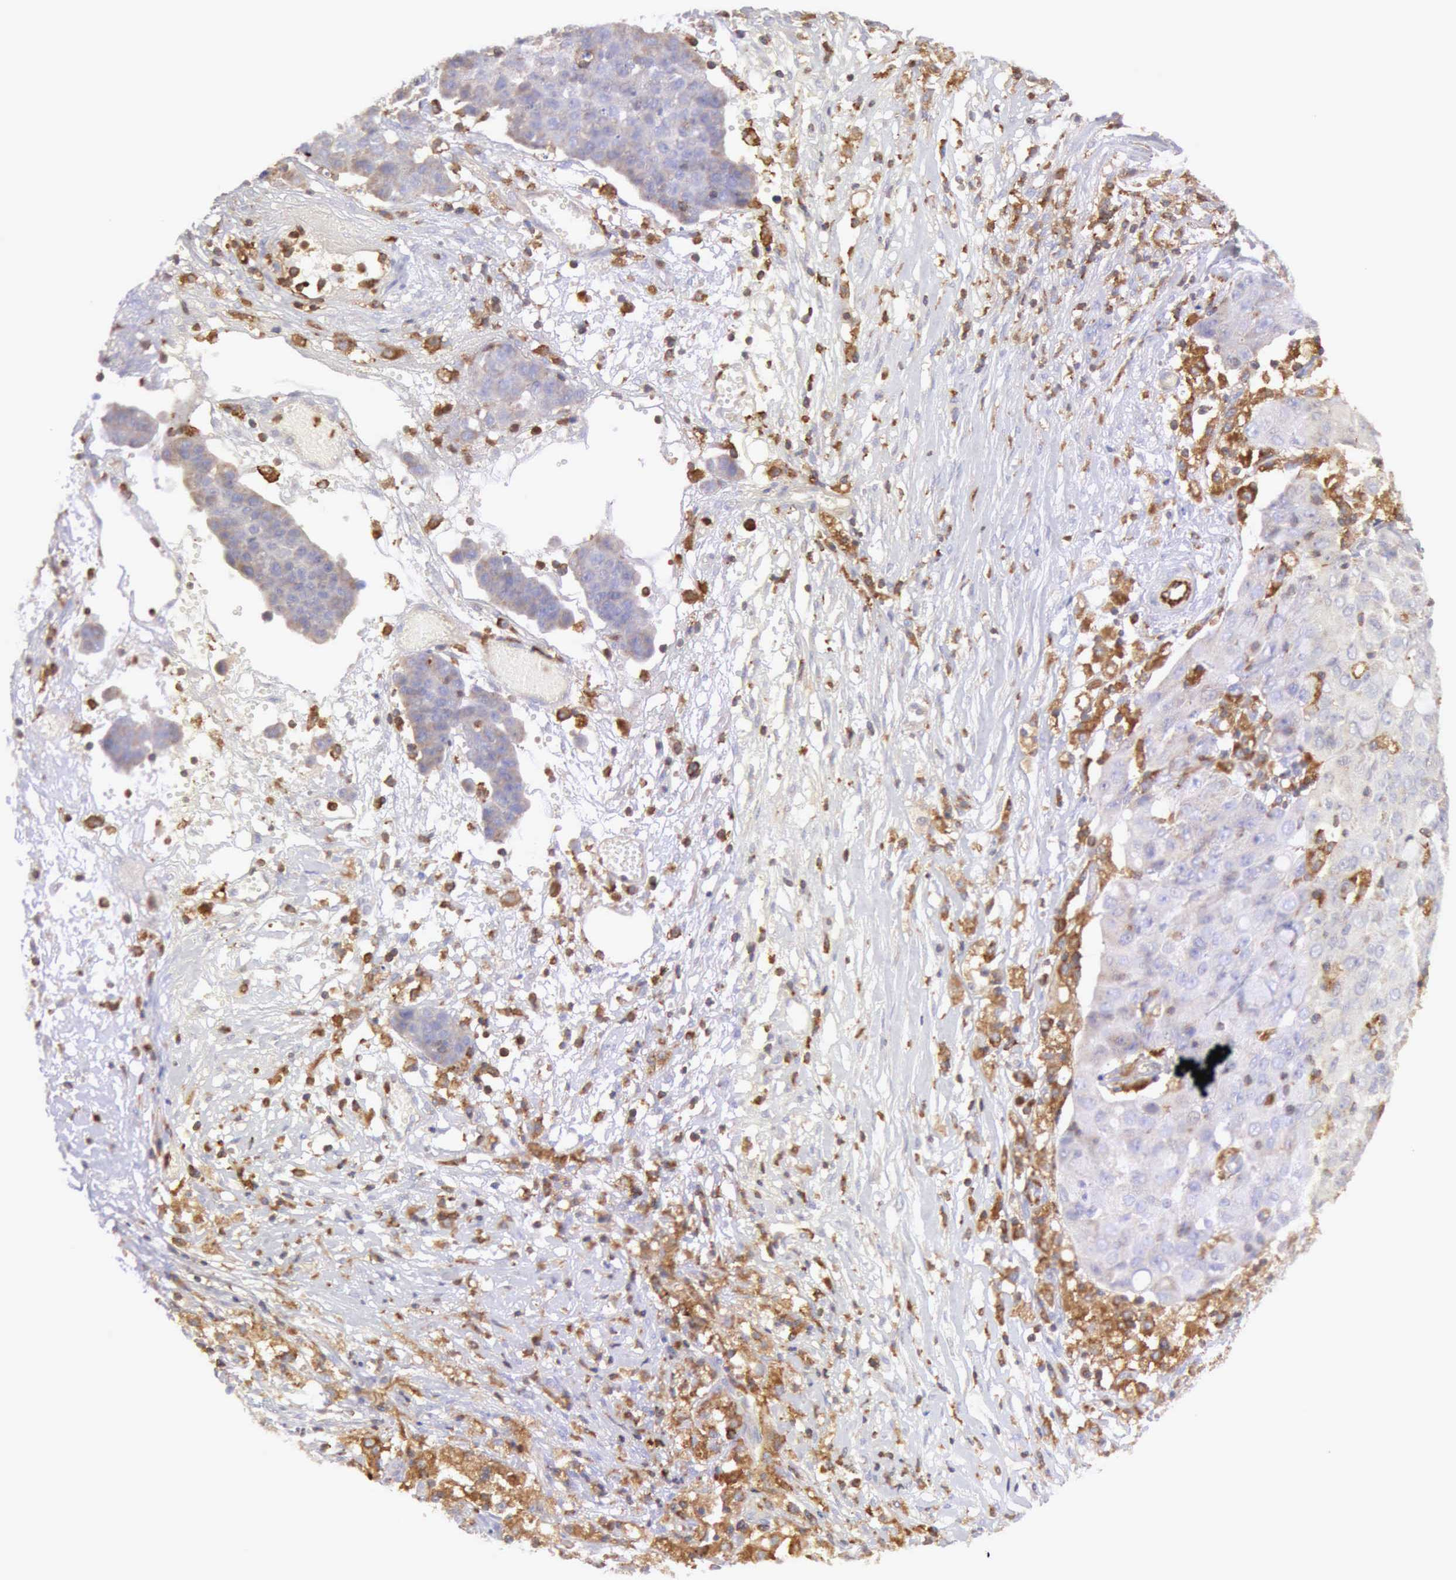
{"staining": {"intensity": "weak", "quantity": "<25%", "location": "cytoplasmic/membranous"}, "tissue": "ovarian cancer", "cell_type": "Tumor cells", "image_type": "cancer", "snomed": [{"axis": "morphology", "description": "Carcinoma, endometroid"}, {"axis": "topography", "description": "Ovary"}], "caption": "Immunohistochemistry image of human endometroid carcinoma (ovarian) stained for a protein (brown), which reveals no positivity in tumor cells.", "gene": "ARHGAP4", "patient": {"sex": "female", "age": 42}}